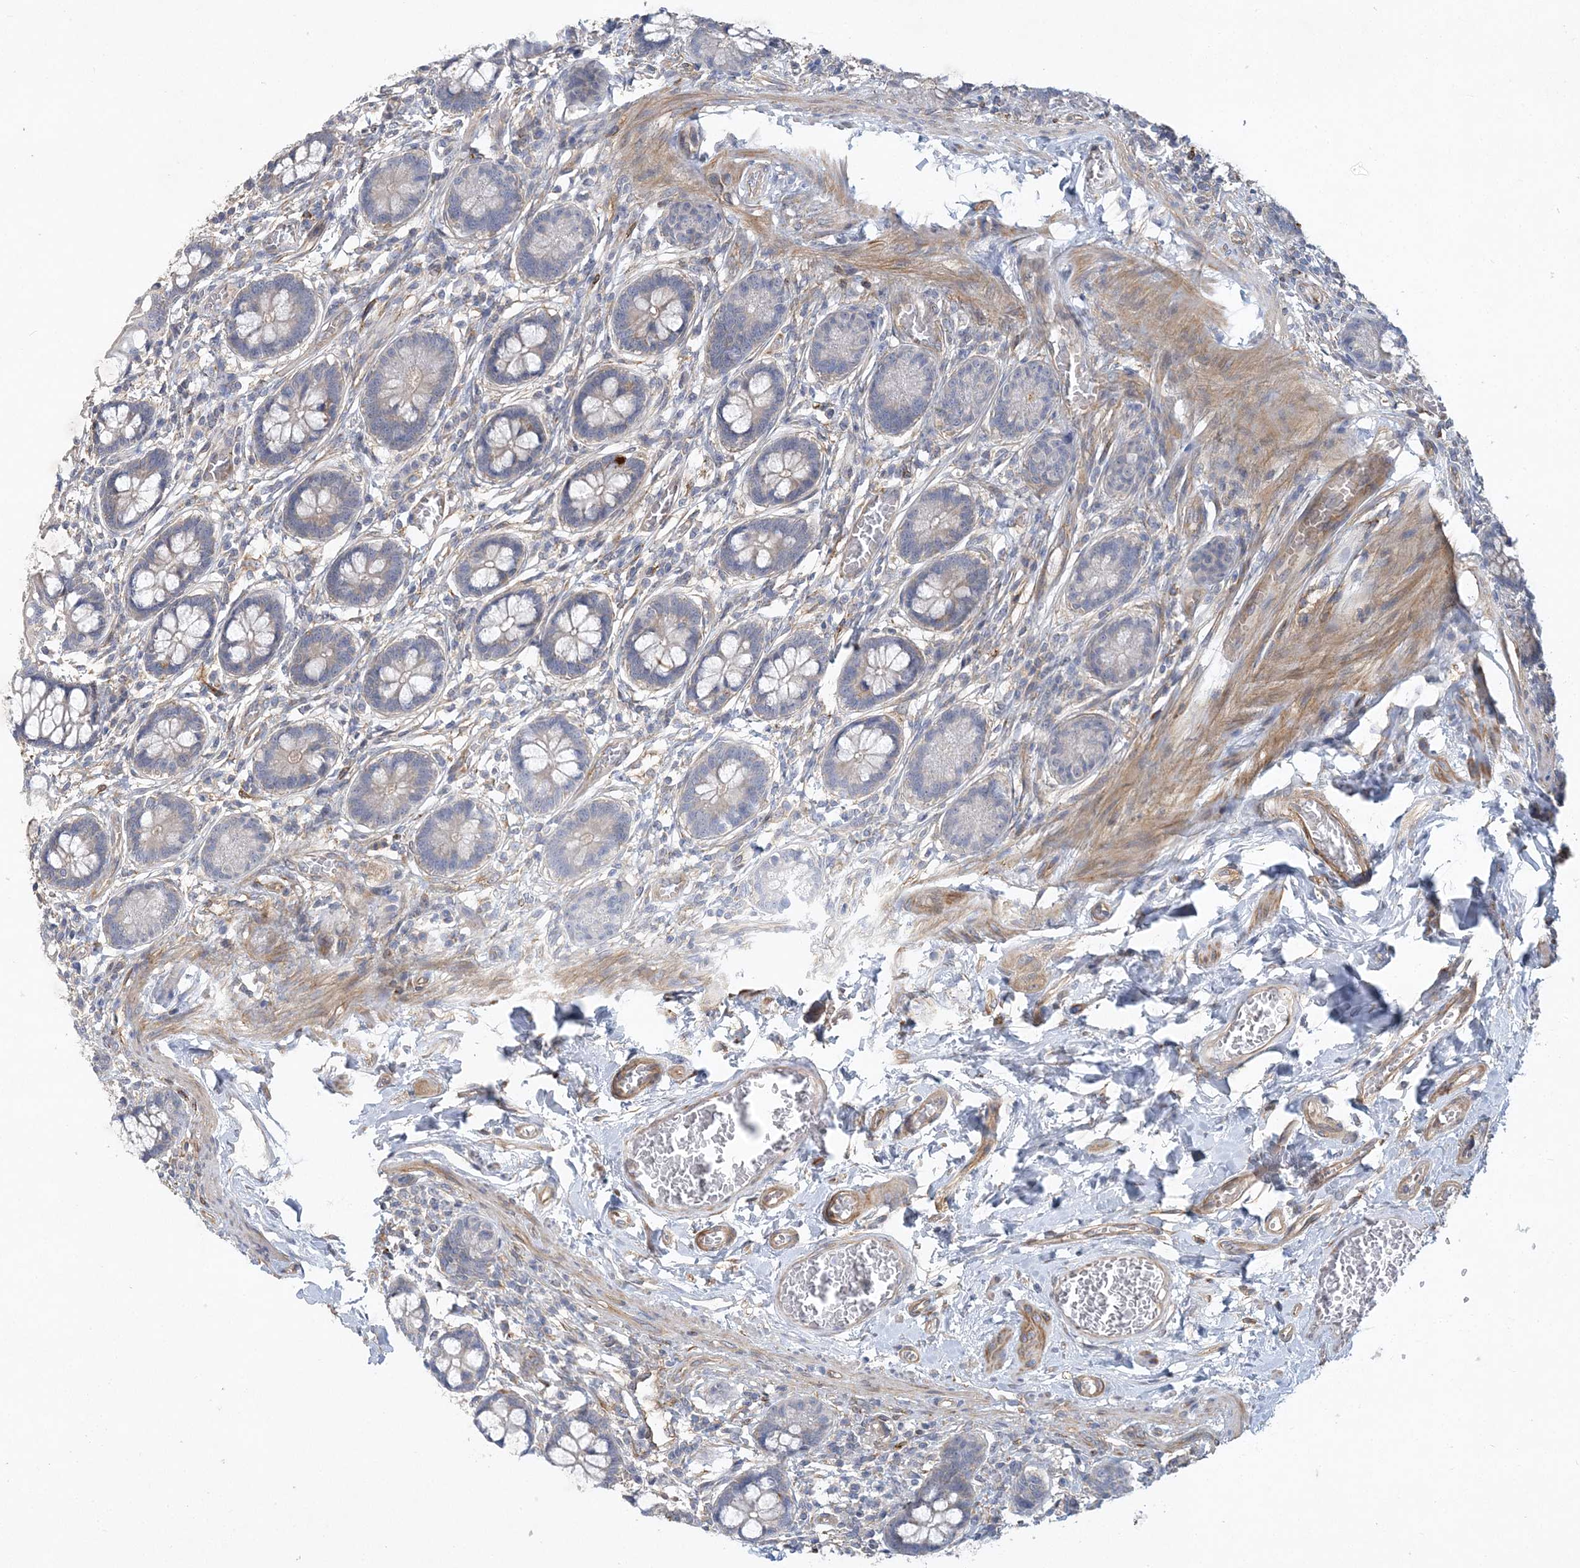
{"staining": {"intensity": "negative", "quantity": "none", "location": "none"}, "tissue": "small intestine", "cell_type": "Glandular cells", "image_type": "normal", "snomed": [{"axis": "morphology", "description": "Normal tissue, NOS"}, {"axis": "topography", "description": "Small intestine"}], "caption": "DAB (3,3'-diaminobenzidine) immunohistochemical staining of unremarkable human small intestine exhibits no significant positivity in glandular cells.", "gene": "MAP4K5", "patient": {"sex": "male", "age": 52}}